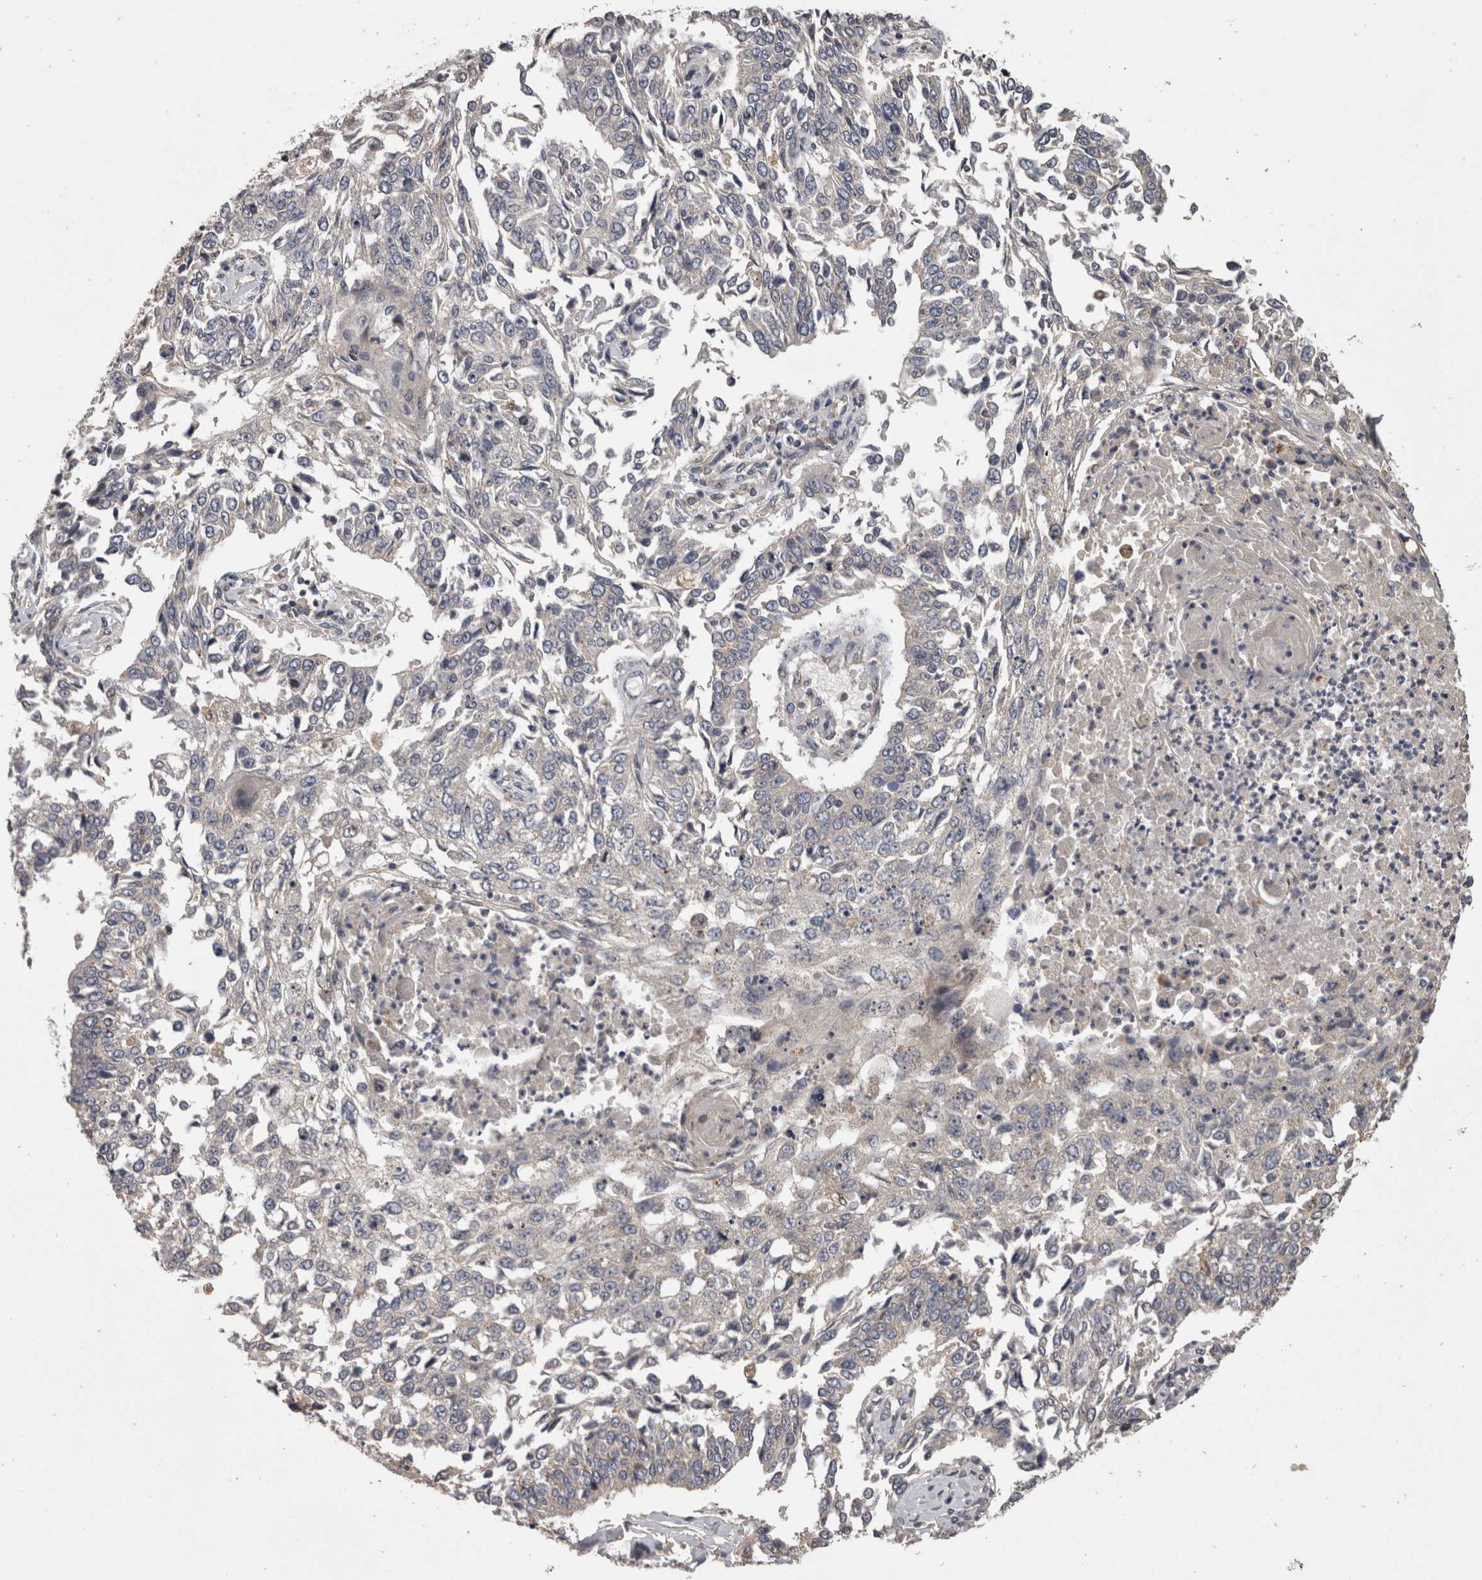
{"staining": {"intensity": "negative", "quantity": "none", "location": "none"}, "tissue": "lung cancer", "cell_type": "Tumor cells", "image_type": "cancer", "snomed": [{"axis": "morphology", "description": "Normal tissue, NOS"}, {"axis": "morphology", "description": "Squamous cell carcinoma, NOS"}, {"axis": "topography", "description": "Cartilage tissue"}, {"axis": "topography", "description": "Bronchus"}, {"axis": "topography", "description": "Lung"}, {"axis": "topography", "description": "Peripheral nerve tissue"}], "caption": "An image of human squamous cell carcinoma (lung) is negative for staining in tumor cells.", "gene": "PCM1", "patient": {"sex": "female", "age": 49}}